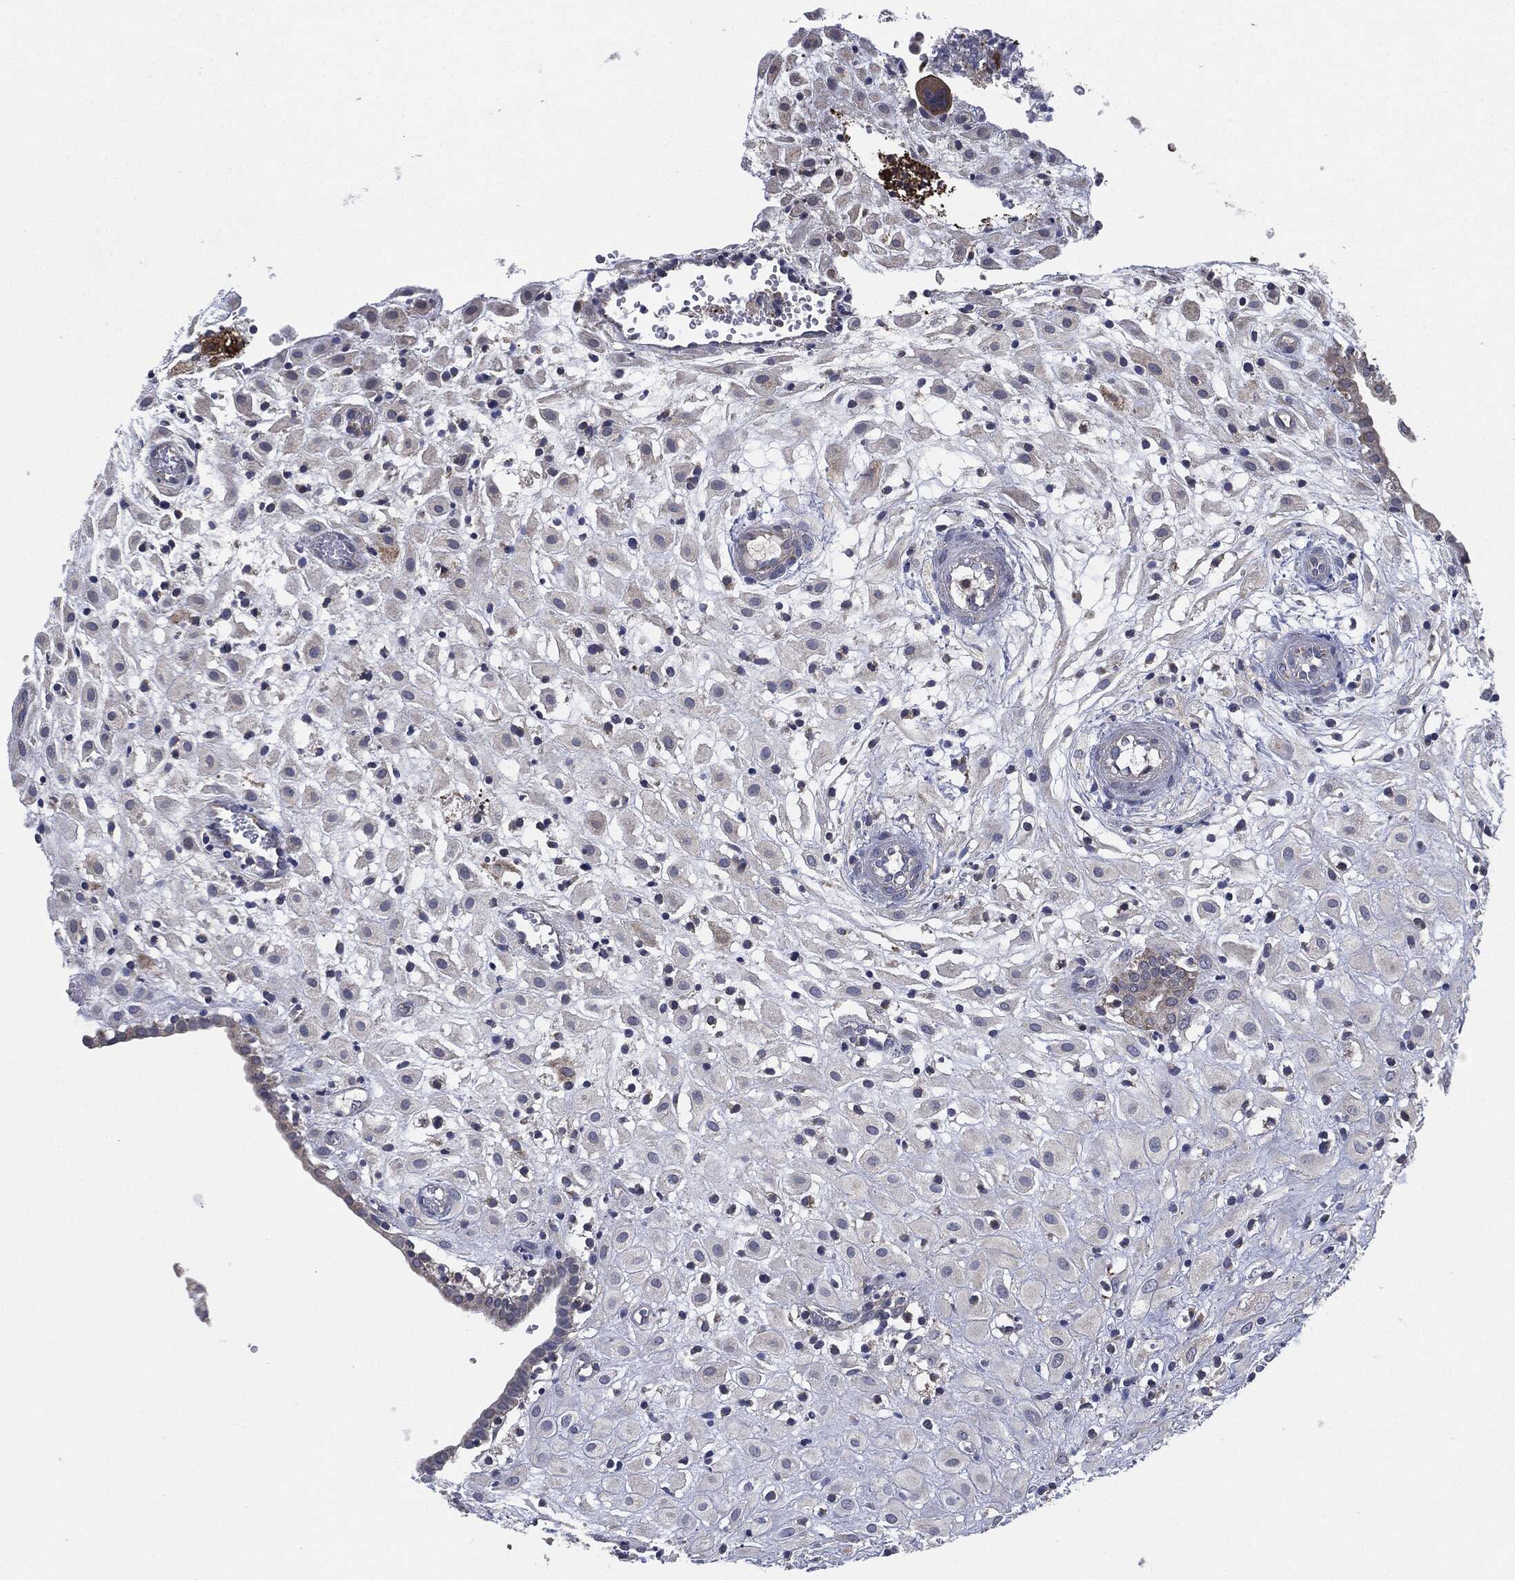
{"staining": {"intensity": "negative", "quantity": "none", "location": "none"}, "tissue": "placenta", "cell_type": "Decidual cells", "image_type": "normal", "snomed": [{"axis": "morphology", "description": "Normal tissue, NOS"}, {"axis": "topography", "description": "Placenta"}], "caption": "Micrograph shows no protein staining in decidual cells of normal placenta. The staining was performed using DAB (3,3'-diaminobenzidine) to visualize the protein expression in brown, while the nuclei were stained in blue with hematoxylin (Magnification: 20x).", "gene": "TMEM11", "patient": {"sex": "female", "age": 24}}